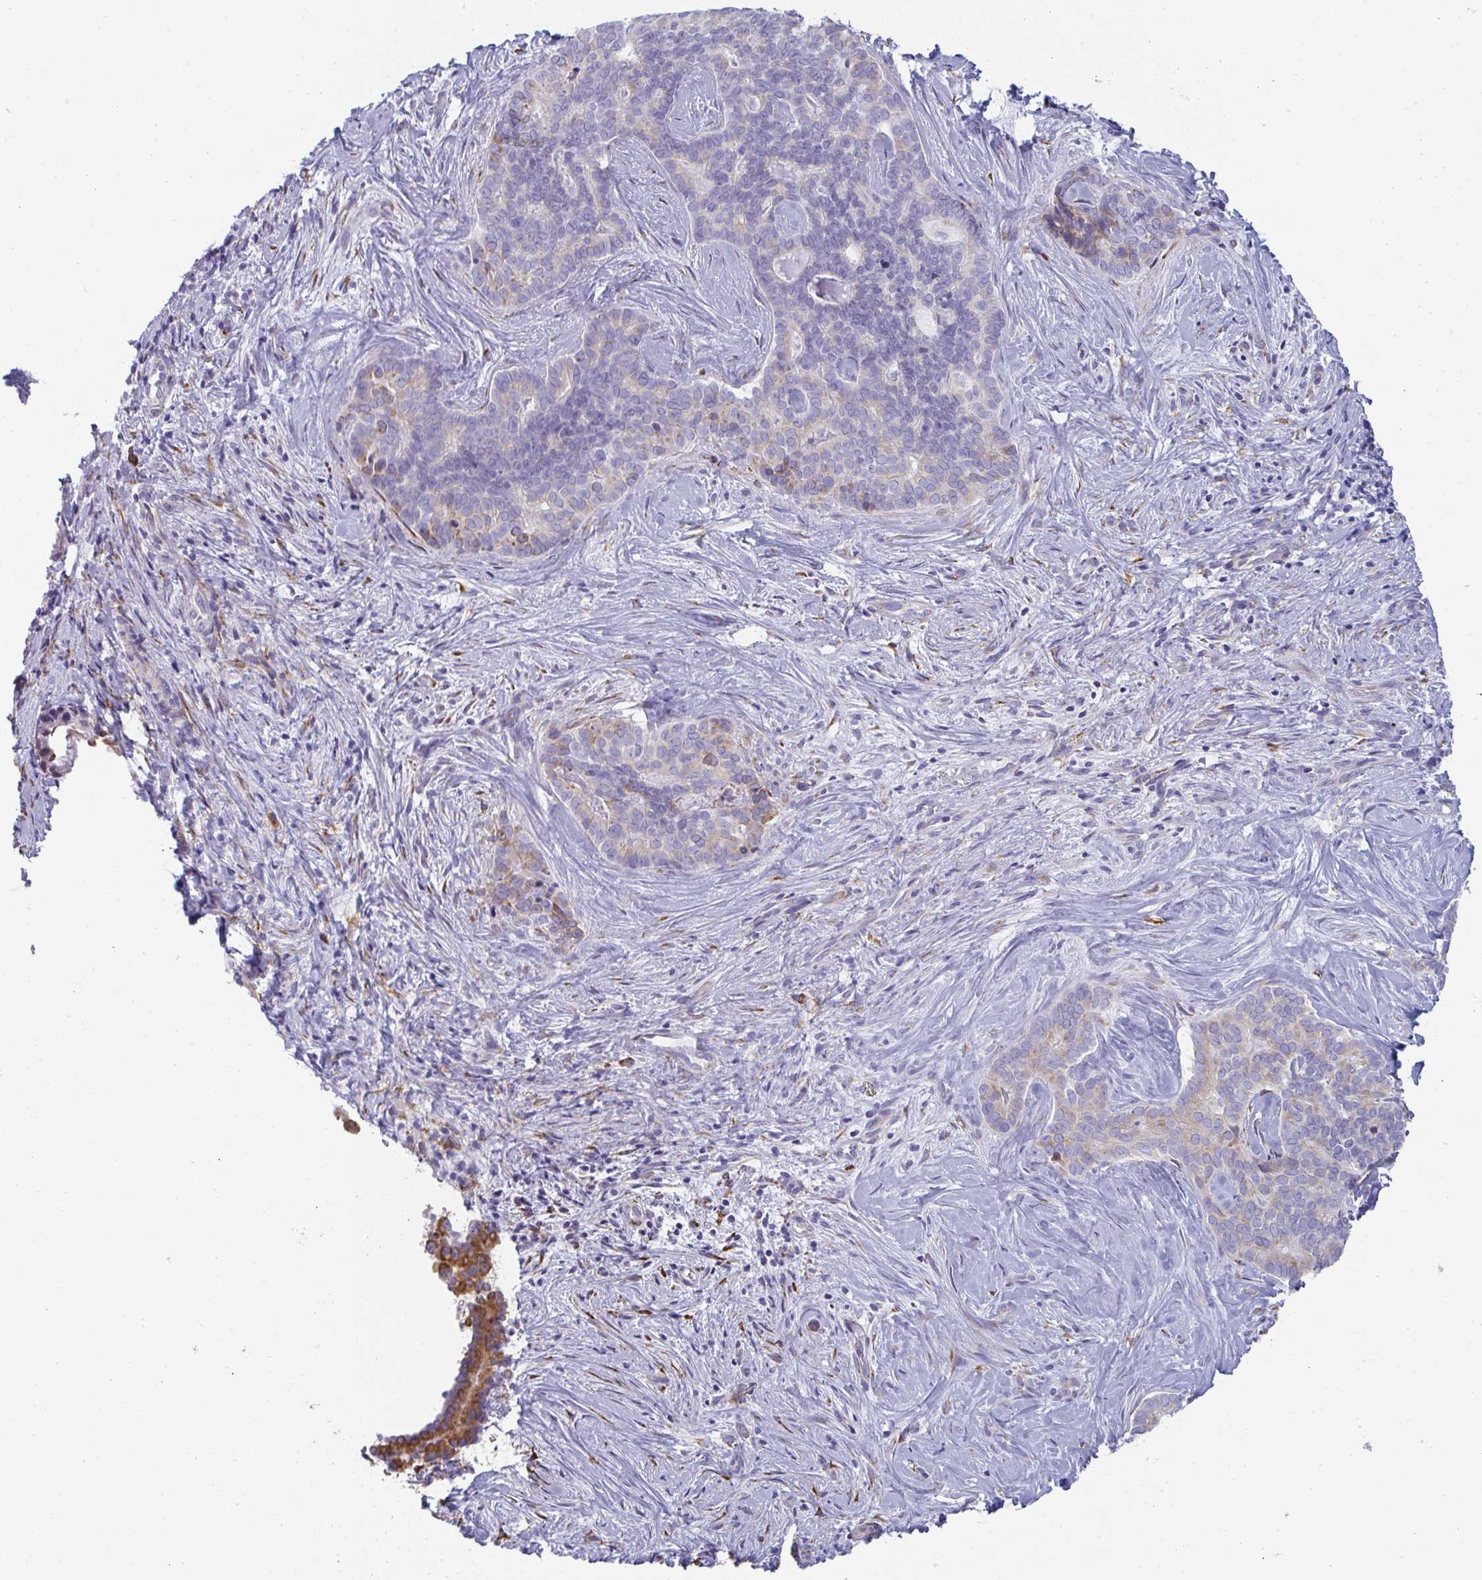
{"staining": {"intensity": "weak", "quantity": ">75%", "location": "cytoplasmic/membranous"}, "tissue": "liver cancer", "cell_type": "Tumor cells", "image_type": "cancer", "snomed": [{"axis": "morphology", "description": "Cholangiocarcinoma"}, {"axis": "topography", "description": "Liver"}], "caption": "Weak cytoplasmic/membranous expression is identified in about >75% of tumor cells in liver cholangiocarcinoma.", "gene": "SHROOM1", "patient": {"sex": "female", "age": 64}}